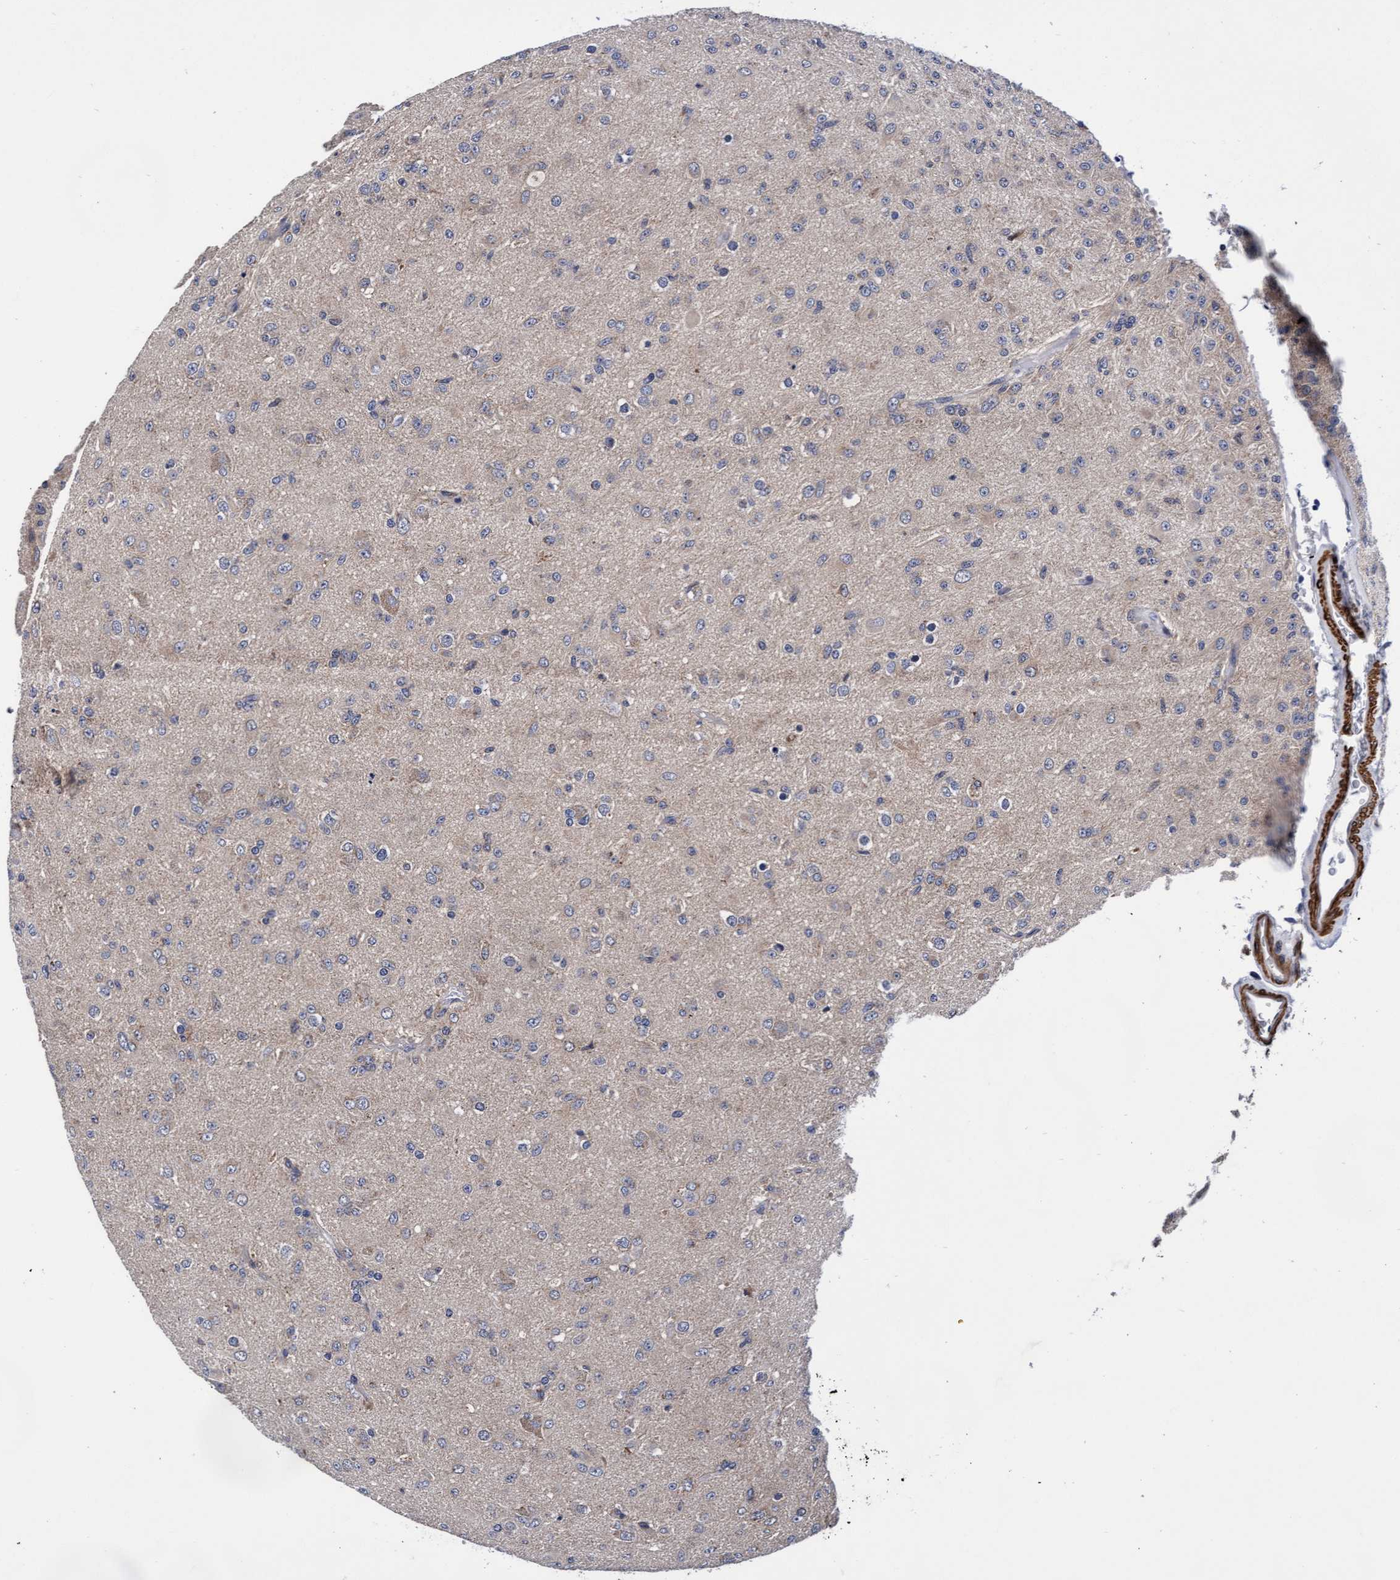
{"staining": {"intensity": "negative", "quantity": "none", "location": "none"}, "tissue": "glioma", "cell_type": "Tumor cells", "image_type": "cancer", "snomed": [{"axis": "morphology", "description": "Glioma, malignant, Low grade"}, {"axis": "topography", "description": "Brain"}], "caption": "Immunohistochemistry histopathology image of neoplastic tissue: glioma stained with DAB (3,3'-diaminobenzidine) demonstrates no significant protein positivity in tumor cells. (DAB immunohistochemistry (IHC) visualized using brightfield microscopy, high magnification).", "gene": "EFCAB13", "patient": {"sex": "male", "age": 65}}